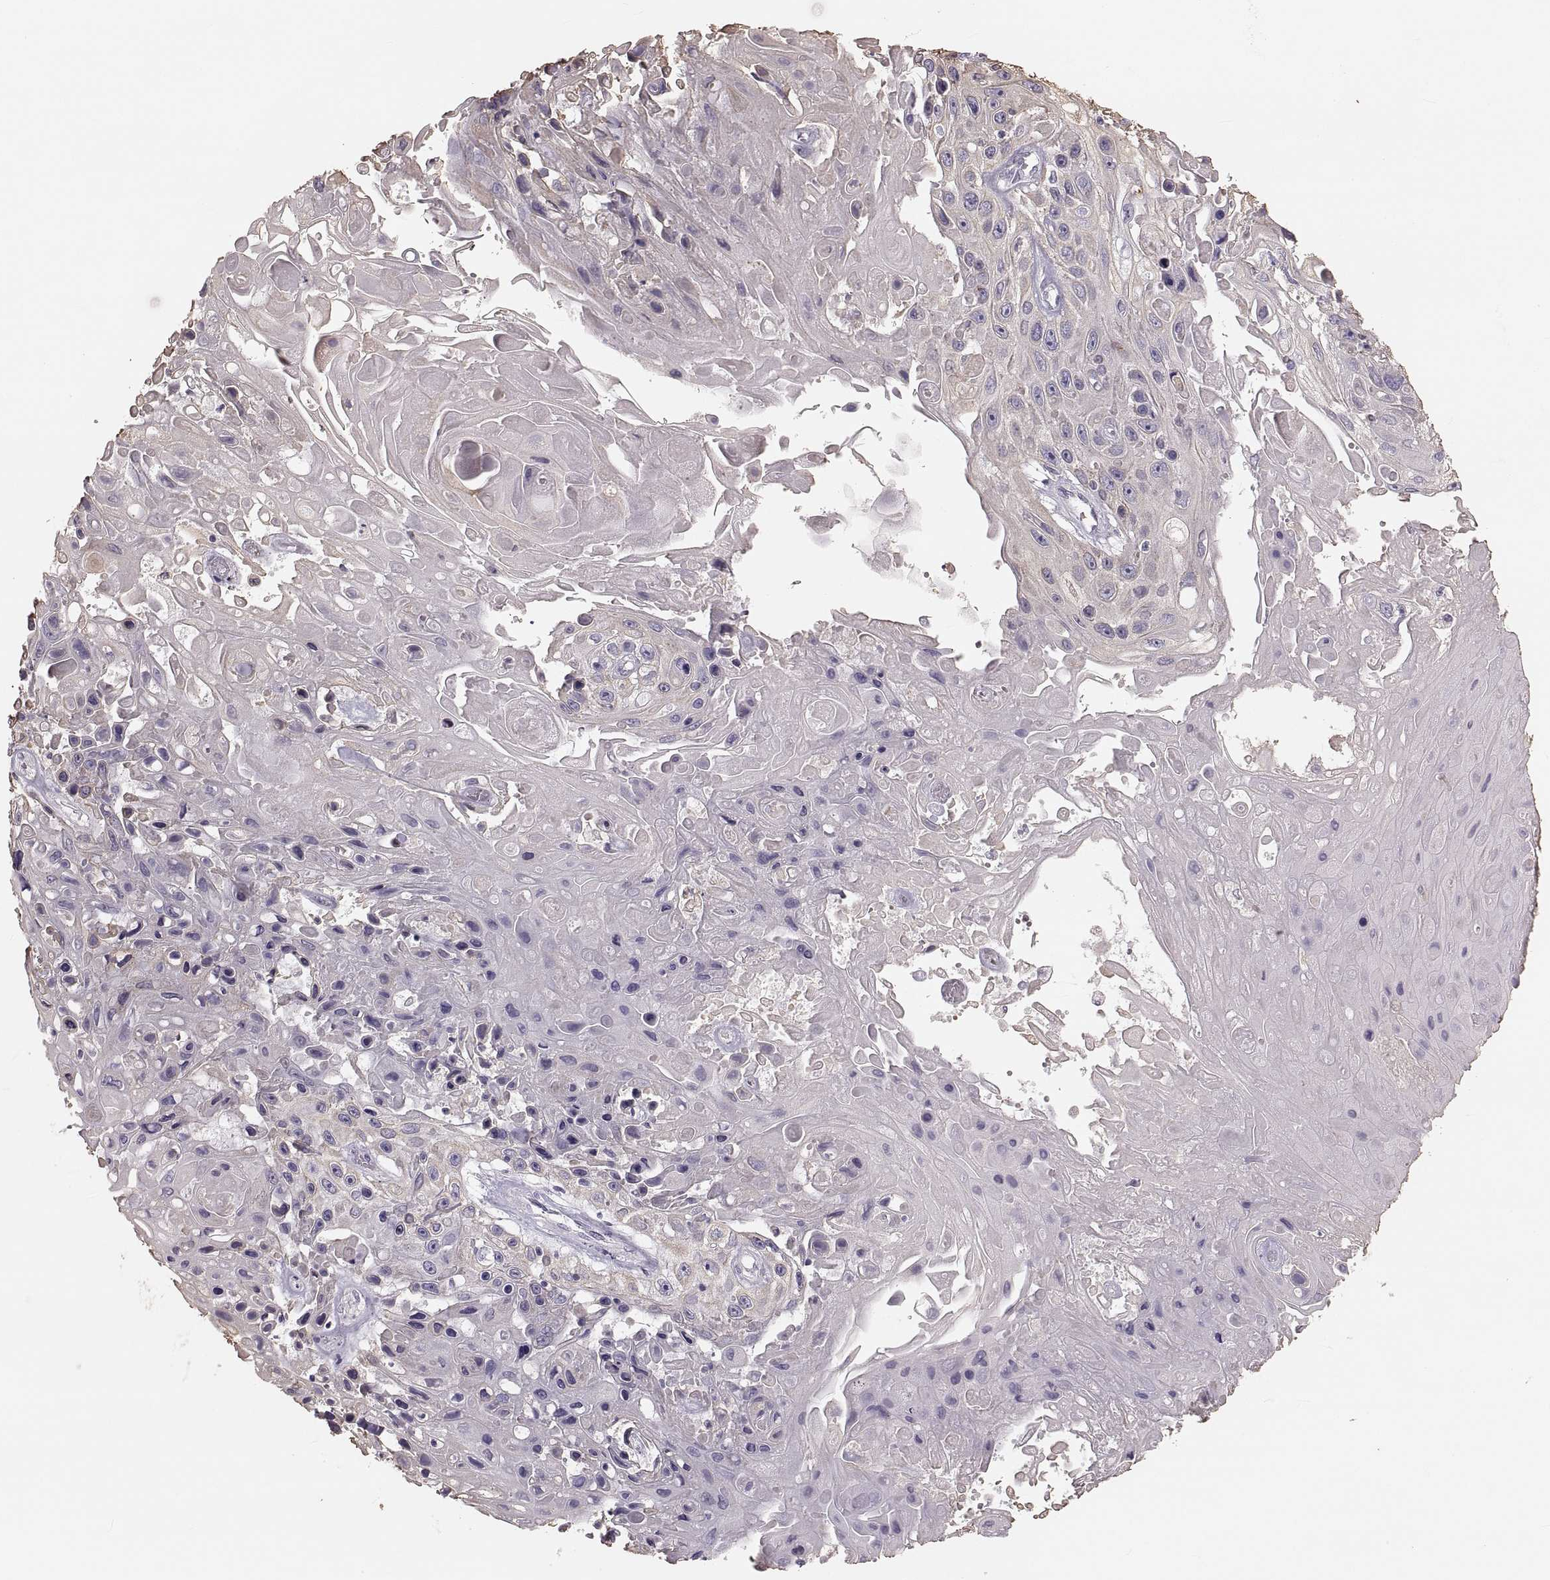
{"staining": {"intensity": "negative", "quantity": "none", "location": "none"}, "tissue": "skin cancer", "cell_type": "Tumor cells", "image_type": "cancer", "snomed": [{"axis": "morphology", "description": "Squamous cell carcinoma, NOS"}, {"axis": "topography", "description": "Skin"}], "caption": "DAB immunohistochemical staining of skin squamous cell carcinoma reveals no significant staining in tumor cells.", "gene": "RUNDC3A", "patient": {"sex": "male", "age": 82}}